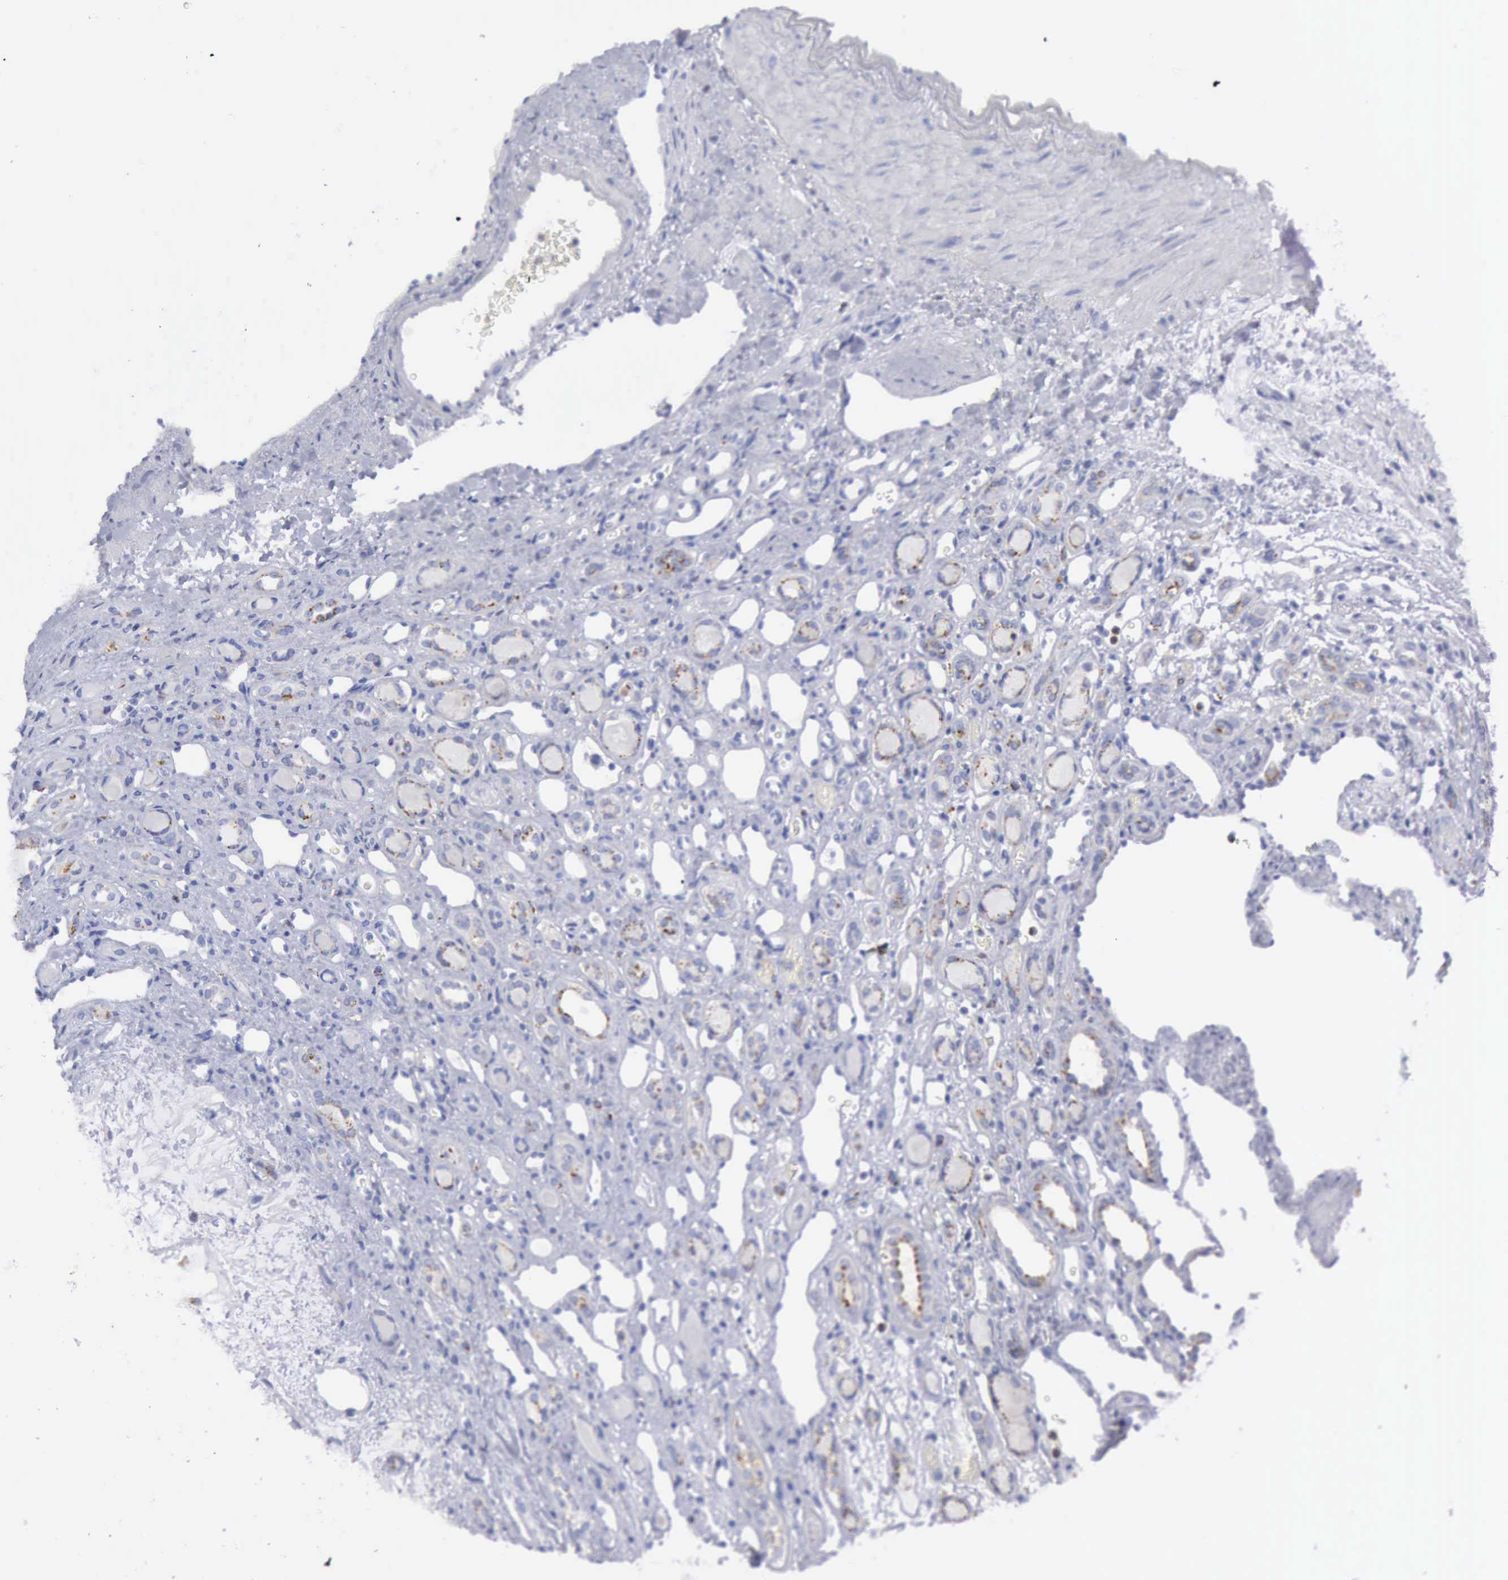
{"staining": {"intensity": "negative", "quantity": "none", "location": "none"}, "tissue": "renal cancer", "cell_type": "Tumor cells", "image_type": "cancer", "snomed": [{"axis": "morphology", "description": "Adenocarcinoma, NOS"}, {"axis": "topography", "description": "Kidney"}], "caption": "High power microscopy photomicrograph of an IHC micrograph of renal cancer (adenocarcinoma), revealing no significant staining in tumor cells.", "gene": "CTSS", "patient": {"sex": "female", "age": 60}}